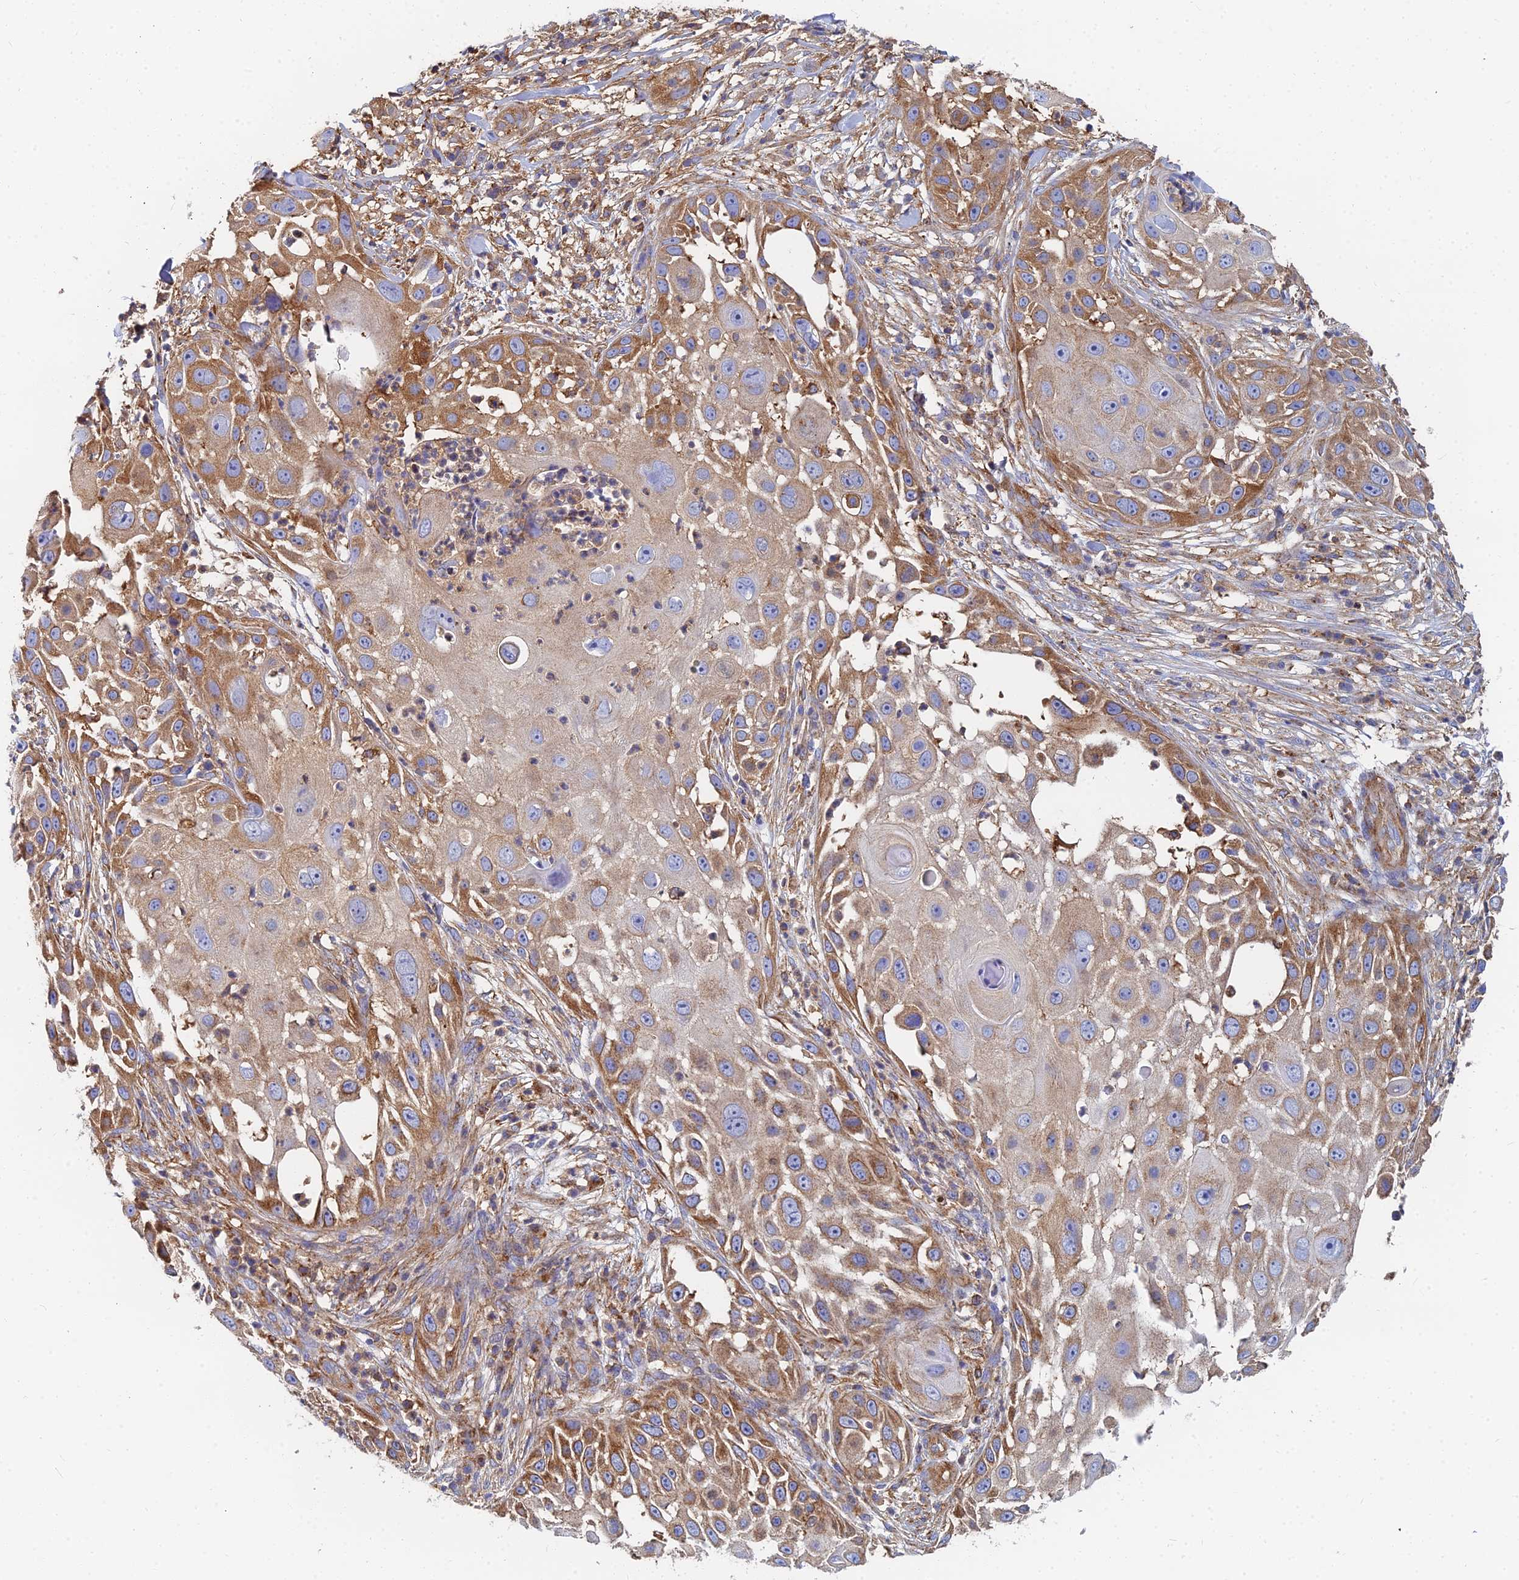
{"staining": {"intensity": "moderate", "quantity": ">75%", "location": "cytoplasmic/membranous"}, "tissue": "skin cancer", "cell_type": "Tumor cells", "image_type": "cancer", "snomed": [{"axis": "morphology", "description": "Squamous cell carcinoma, NOS"}, {"axis": "topography", "description": "Skin"}], "caption": "Squamous cell carcinoma (skin) stained with a brown dye demonstrates moderate cytoplasmic/membranous positive expression in about >75% of tumor cells.", "gene": "GPR42", "patient": {"sex": "female", "age": 44}}